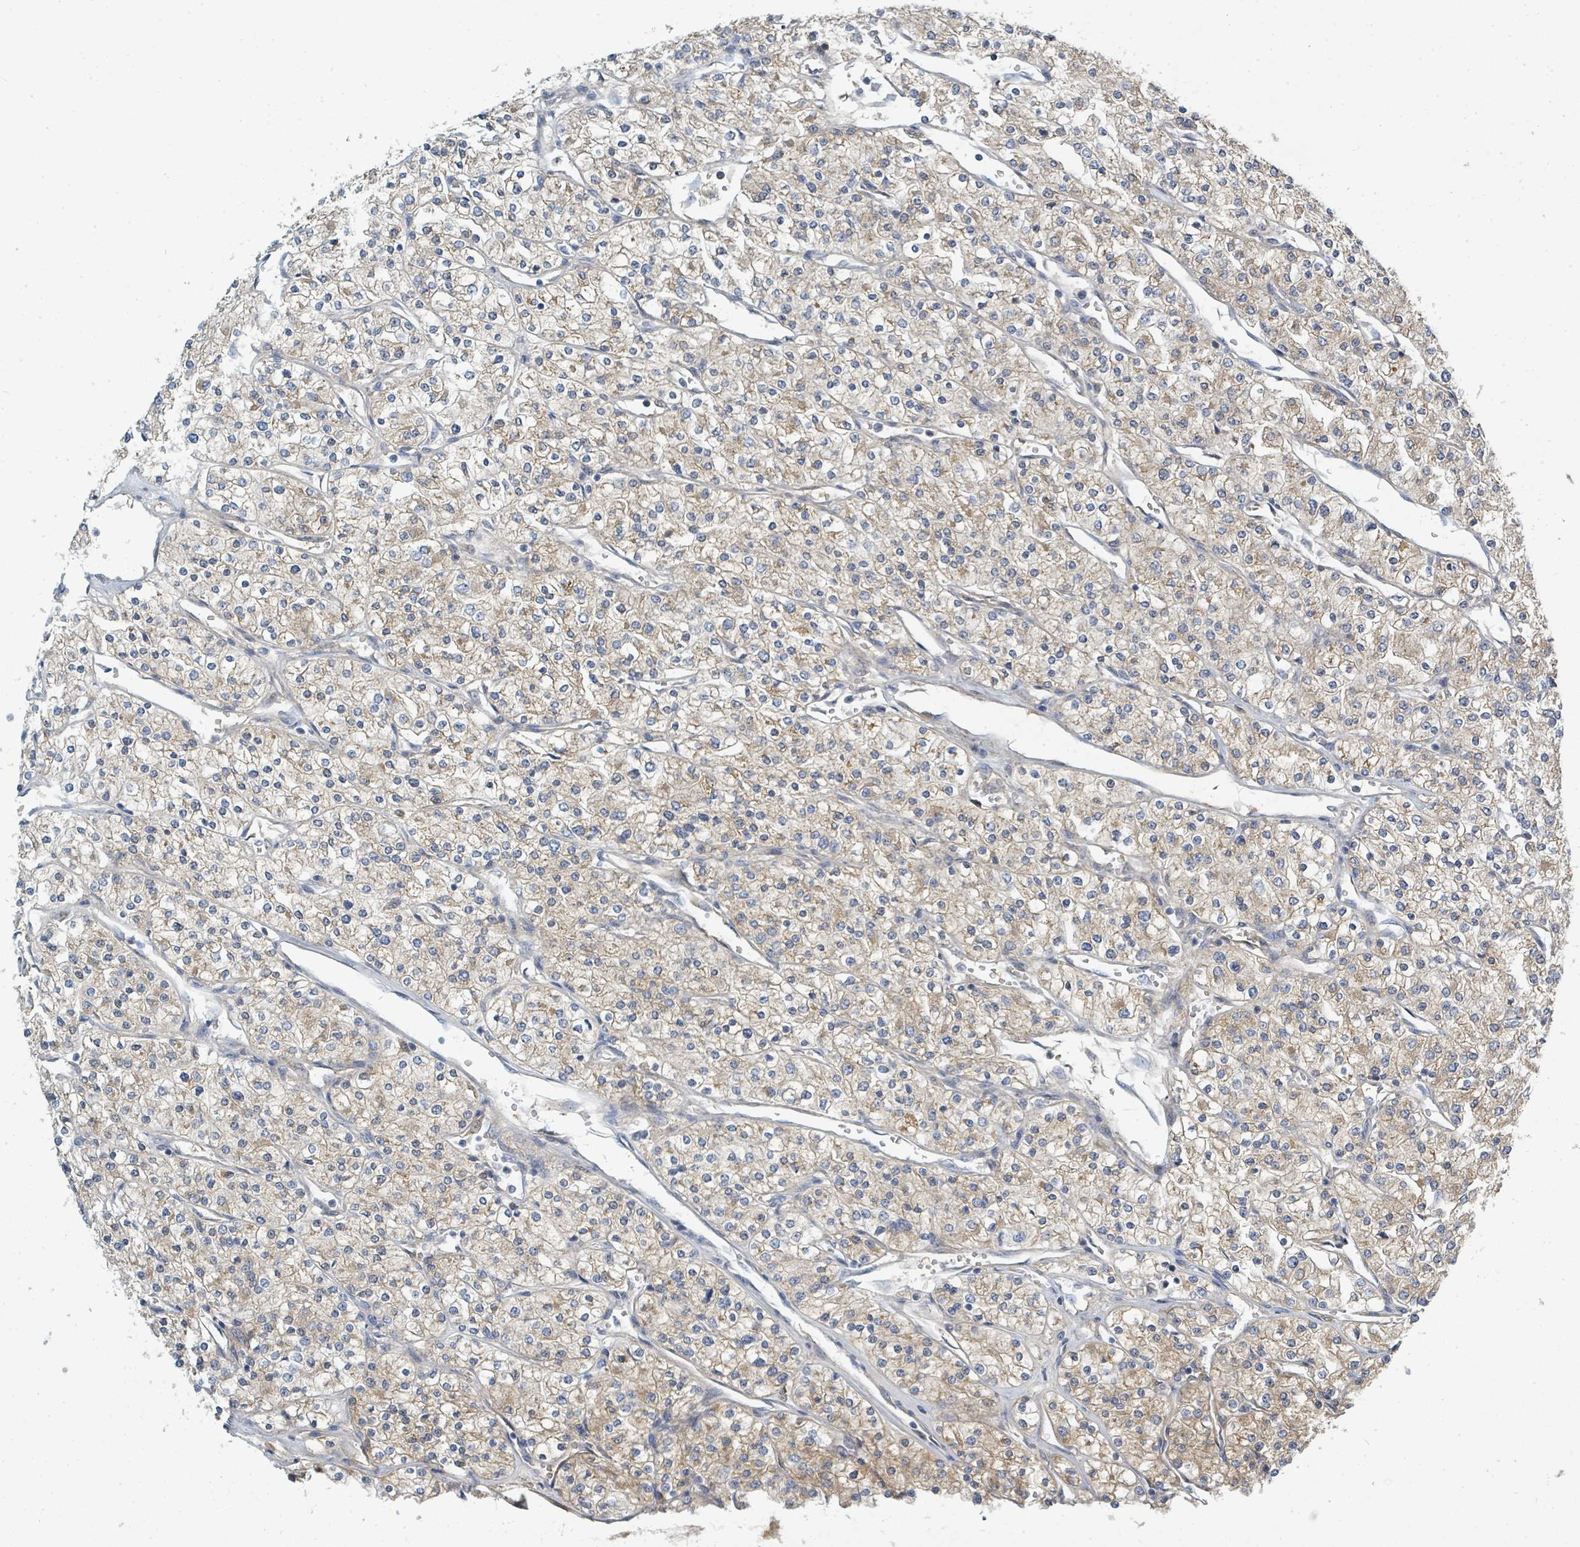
{"staining": {"intensity": "weak", "quantity": "25%-75%", "location": "cytoplasmic/membranous"}, "tissue": "renal cancer", "cell_type": "Tumor cells", "image_type": "cancer", "snomed": [{"axis": "morphology", "description": "Adenocarcinoma, NOS"}, {"axis": "topography", "description": "Kidney"}], "caption": "About 25%-75% of tumor cells in human renal cancer (adenocarcinoma) display weak cytoplasmic/membranous protein positivity as visualized by brown immunohistochemical staining.", "gene": "SLC25A23", "patient": {"sex": "male", "age": 80}}